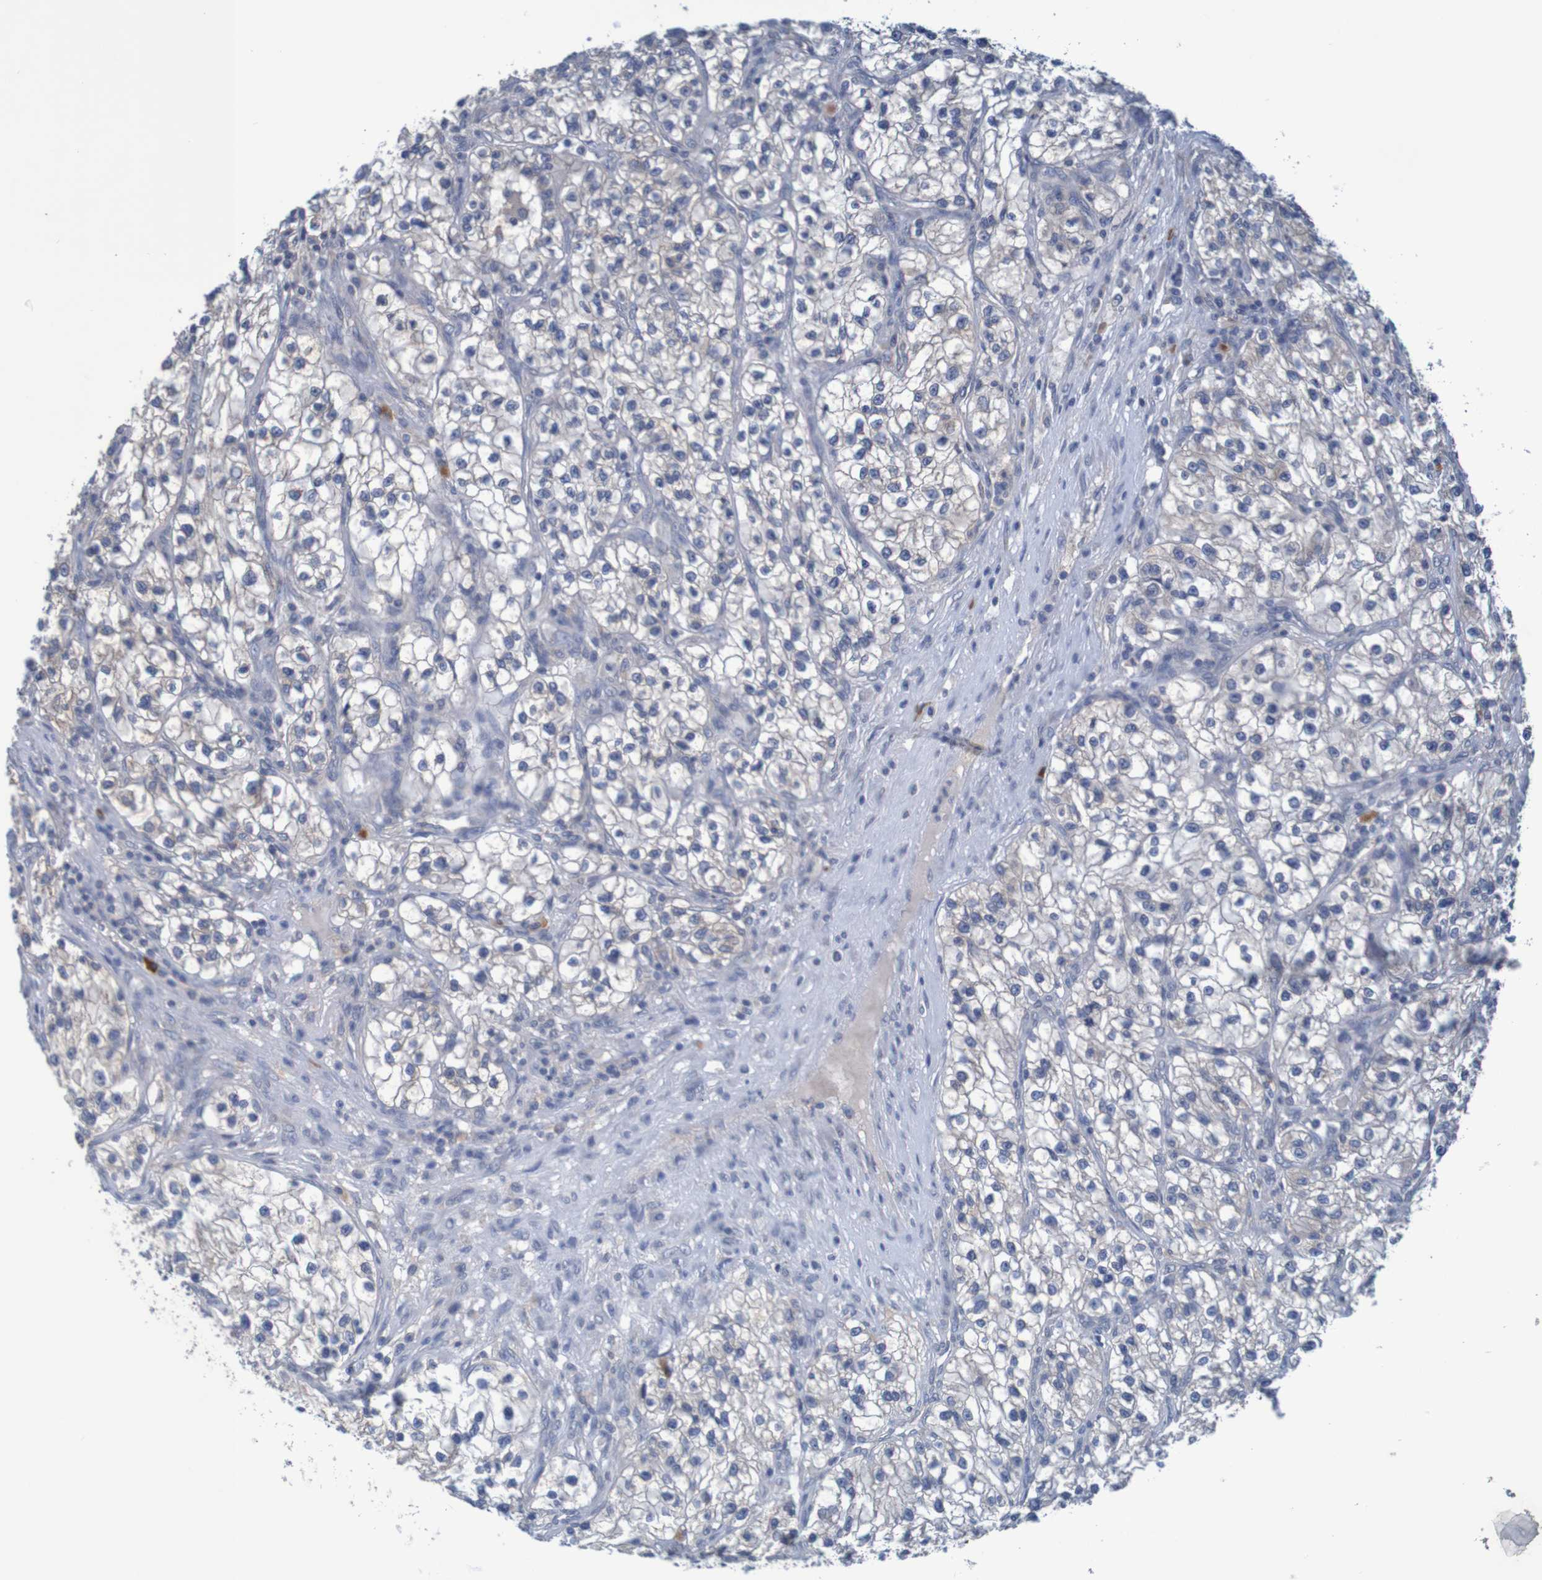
{"staining": {"intensity": "strong", "quantity": "<25%", "location": "cytoplasmic/membranous"}, "tissue": "renal cancer", "cell_type": "Tumor cells", "image_type": "cancer", "snomed": [{"axis": "morphology", "description": "Adenocarcinoma, NOS"}, {"axis": "topography", "description": "Kidney"}], "caption": "A high-resolution photomicrograph shows IHC staining of renal cancer, which displays strong cytoplasmic/membranous staining in approximately <25% of tumor cells.", "gene": "LTA", "patient": {"sex": "female", "age": 57}}